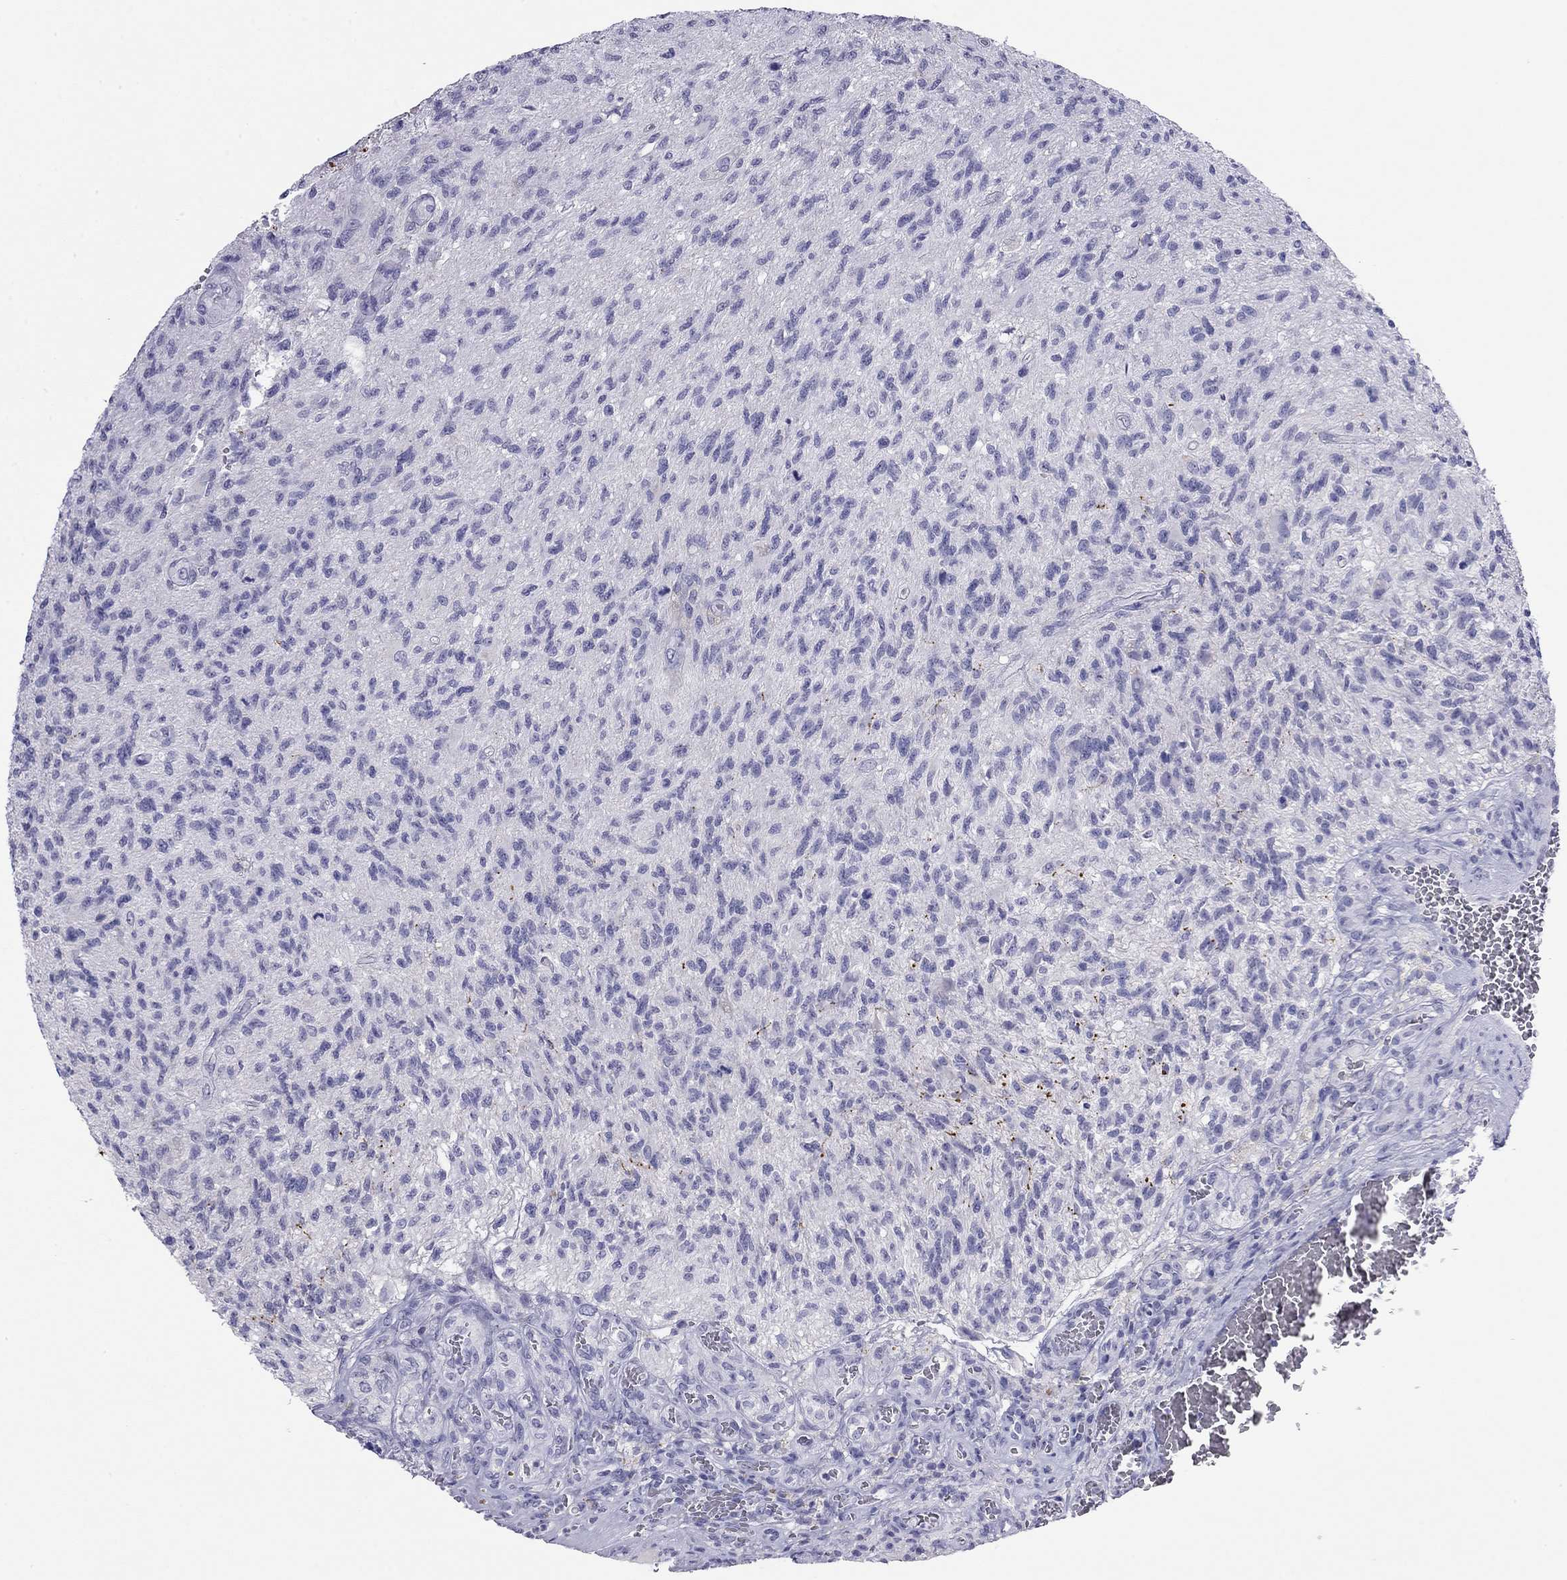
{"staining": {"intensity": "negative", "quantity": "none", "location": "none"}, "tissue": "glioma", "cell_type": "Tumor cells", "image_type": "cancer", "snomed": [{"axis": "morphology", "description": "Glioma, malignant, High grade"}, {"axis": "topography", "description": "Brain"}], "caption": "A photomicrograph of glioma stained for a protein demonstrates no brown staining in tumor cells.", "gene": "ODF4", "patient": {"sex": "male", "age": 56}}